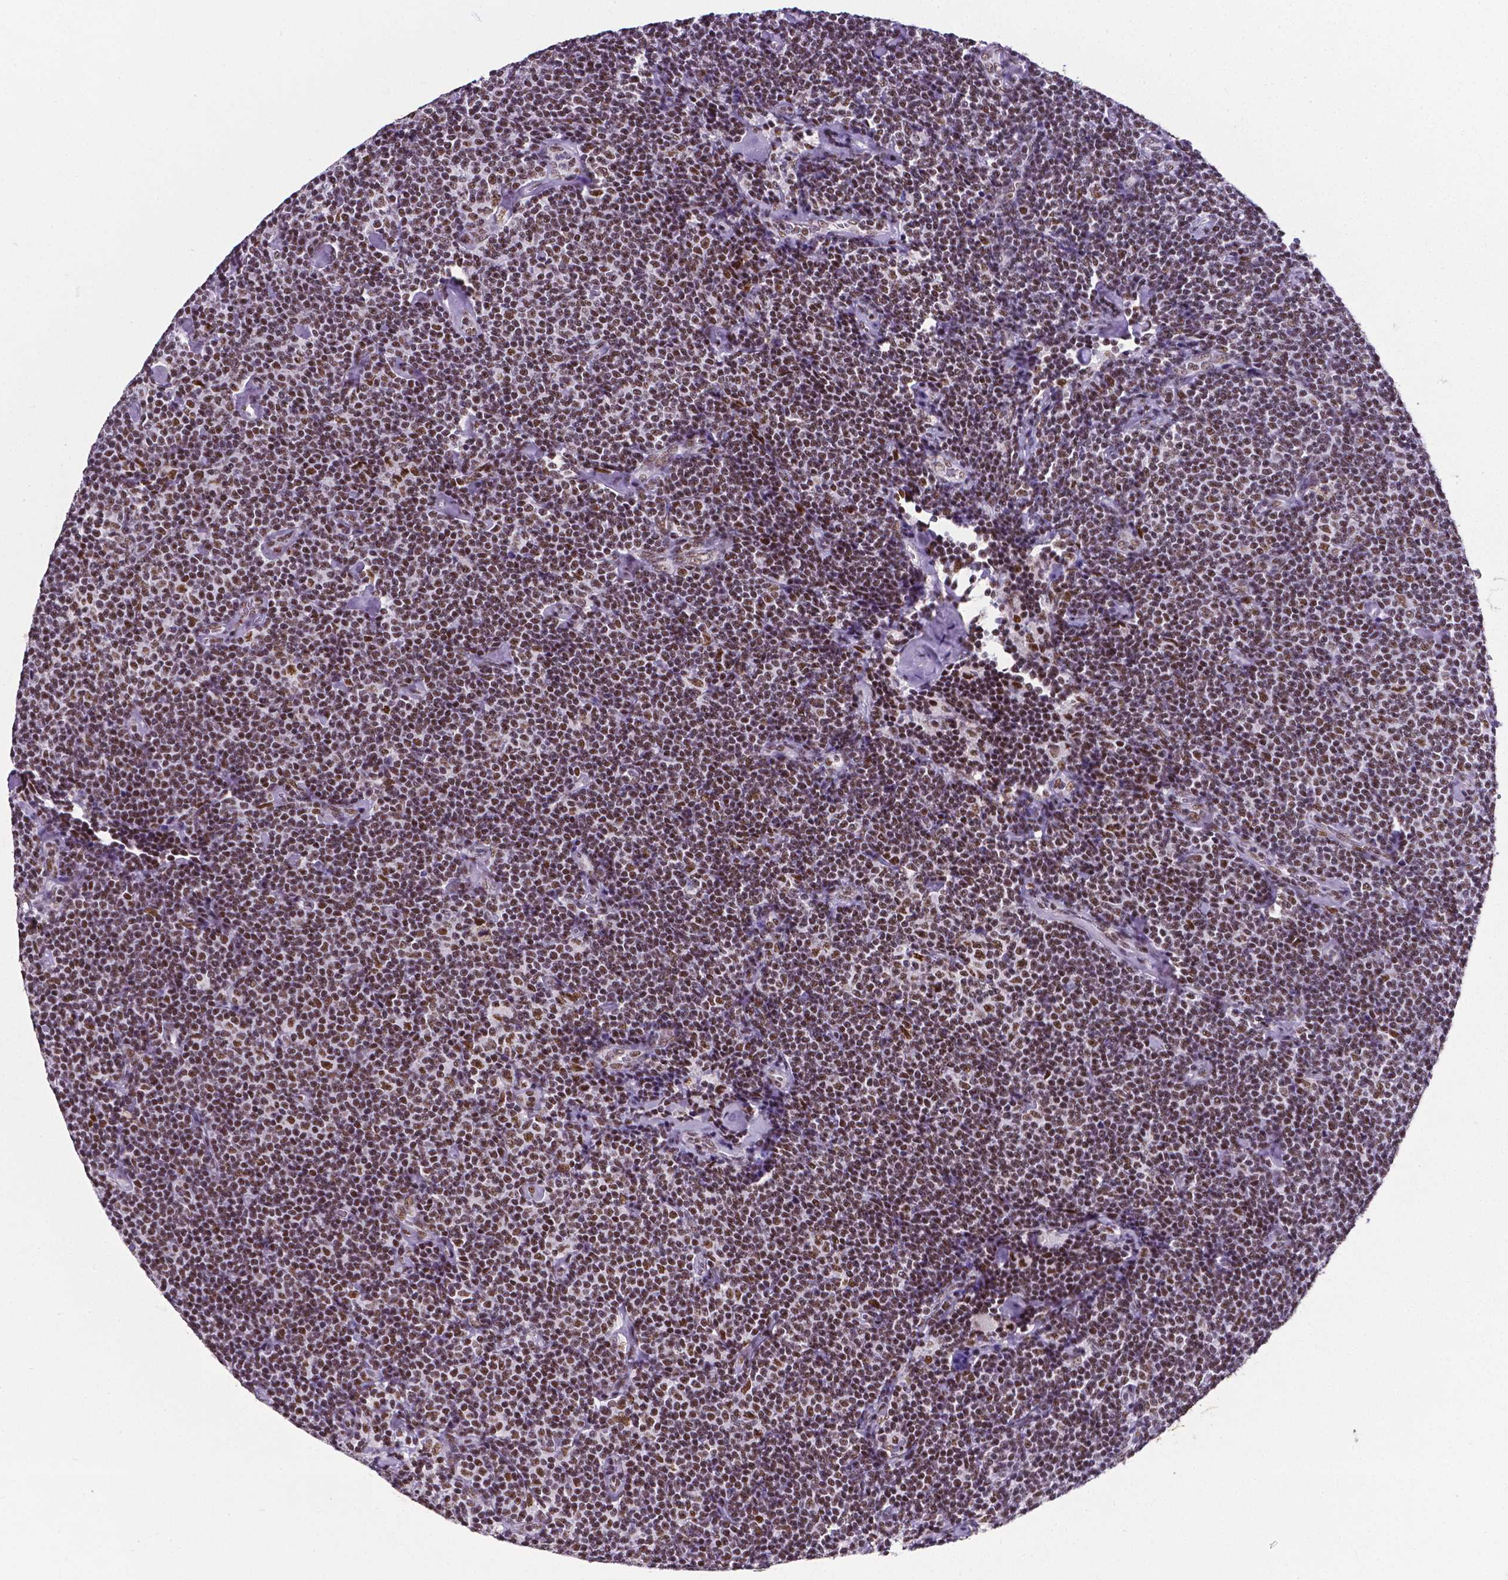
{"staining": {"intensity": "moderate", "quantity": "25%-75%", "location": "nuclear"}, "tissue": "lymphoma", "cell_type": "Tumor cells", "image_type": "cancer", "snomed": [{"axis": "morphology", "description": "Malignant lymphoma, non-Hodgkin's type, Low grade"}, {"axis": "topography", "description": "Lymph node"}], "caption": "The histopathology image displays immunohistochemical staining of lymphoma. There is moderate nuclear expression is present in about 25%-75% of tumor cells.", "gene": "REST", "patient": {"sex": "male", "age": 81}}